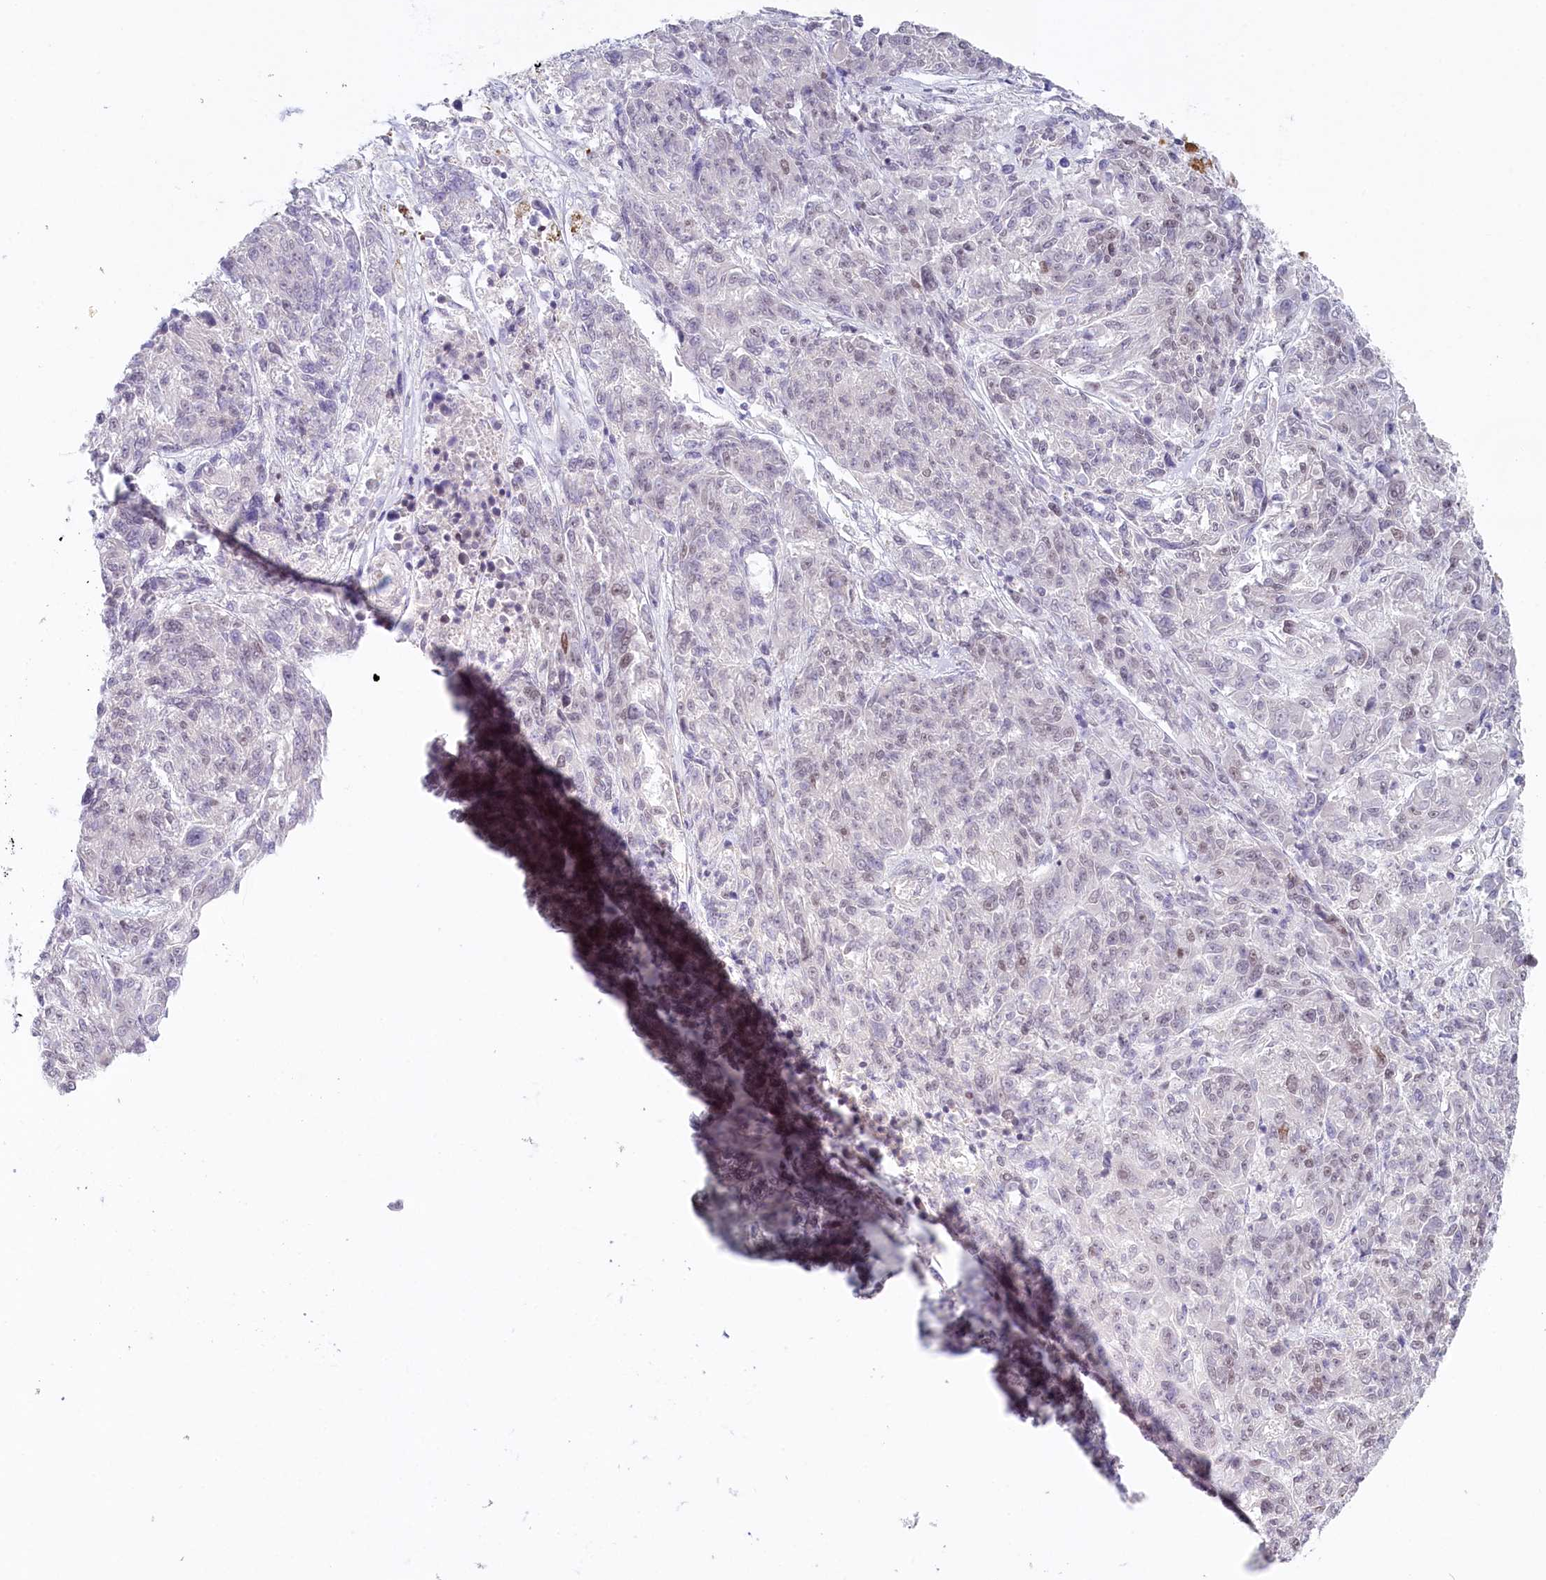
{"staining": {"intensity": "negative", "quantity": "none", "location": "none"}, "tissue": "melanoma", "cell_type": "Tumor cells", "image_type": "cancer", "snomed": [{"axis": "morphology", "description": "Malignant melanoma, NOS"}, {"axis": "topography", "description": "Skin"}], "caption": "Malignant melanoma stained for a protein using immunohistochemistry (IHC) shows no expression tumor cells.", "gene": "AMTN", "patient": {"sex": "male", "age": 53}}